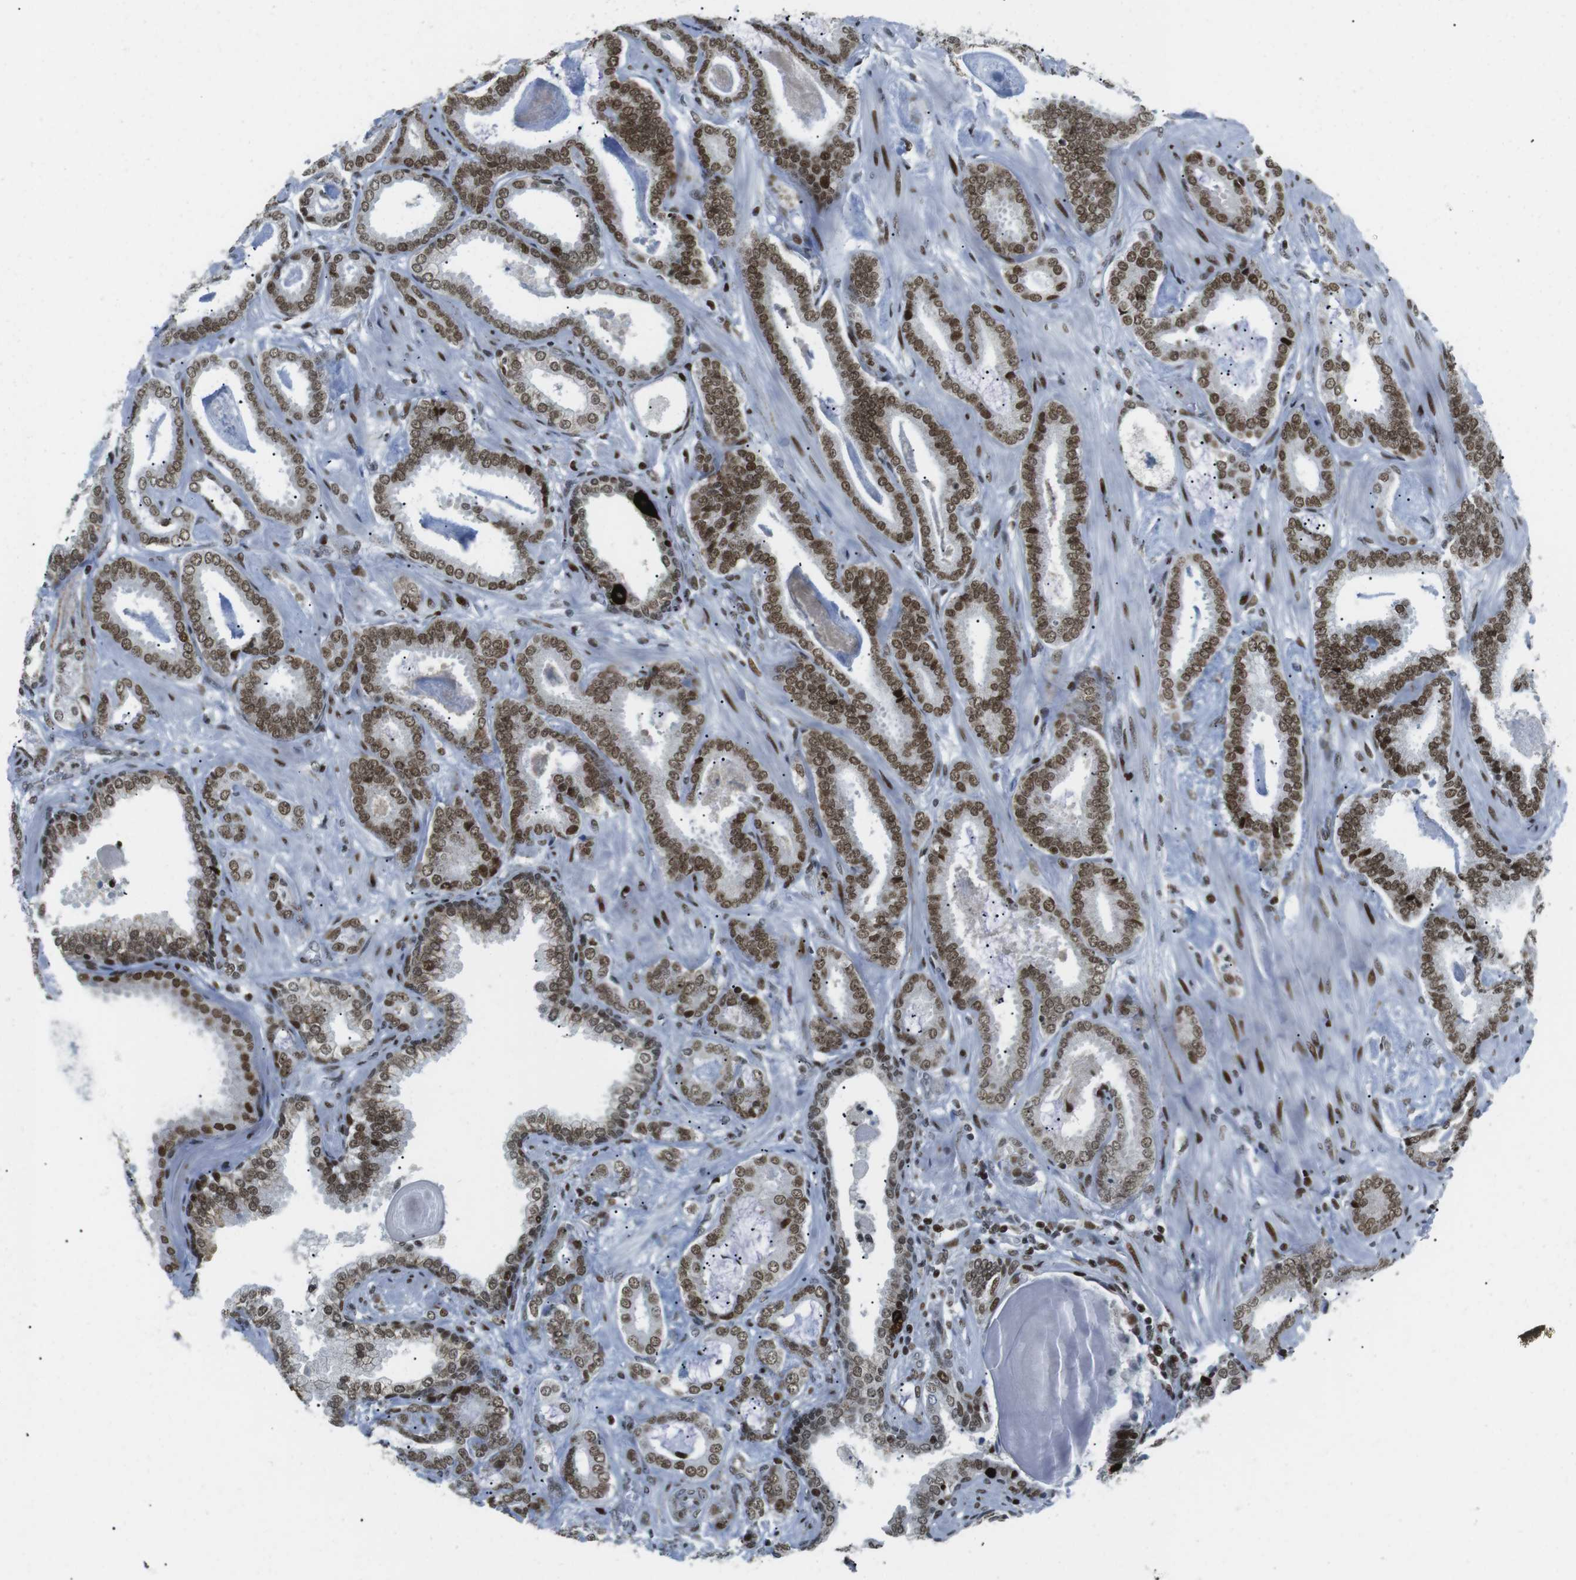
{"staining": {"intensity": "moderate", "quantity": ">75%", "location": "nuclear"}, "tissue": "prostate cancer", "cell_type": "Tumor cells", "image_type": "cancer", "snomed": [{"axis": "morphology", "description": "Adenocarcinoma, Low grade"}, {"axis": "topography", "description": "Prostate"}], "caption": "Immunohistochemical staining of prostate cancer exhibits moderate nuclear protein positivity in approximately >75% of tumor cells.", "gene": "ARID1A", "patient": {"sex": "male", "age": 53}}